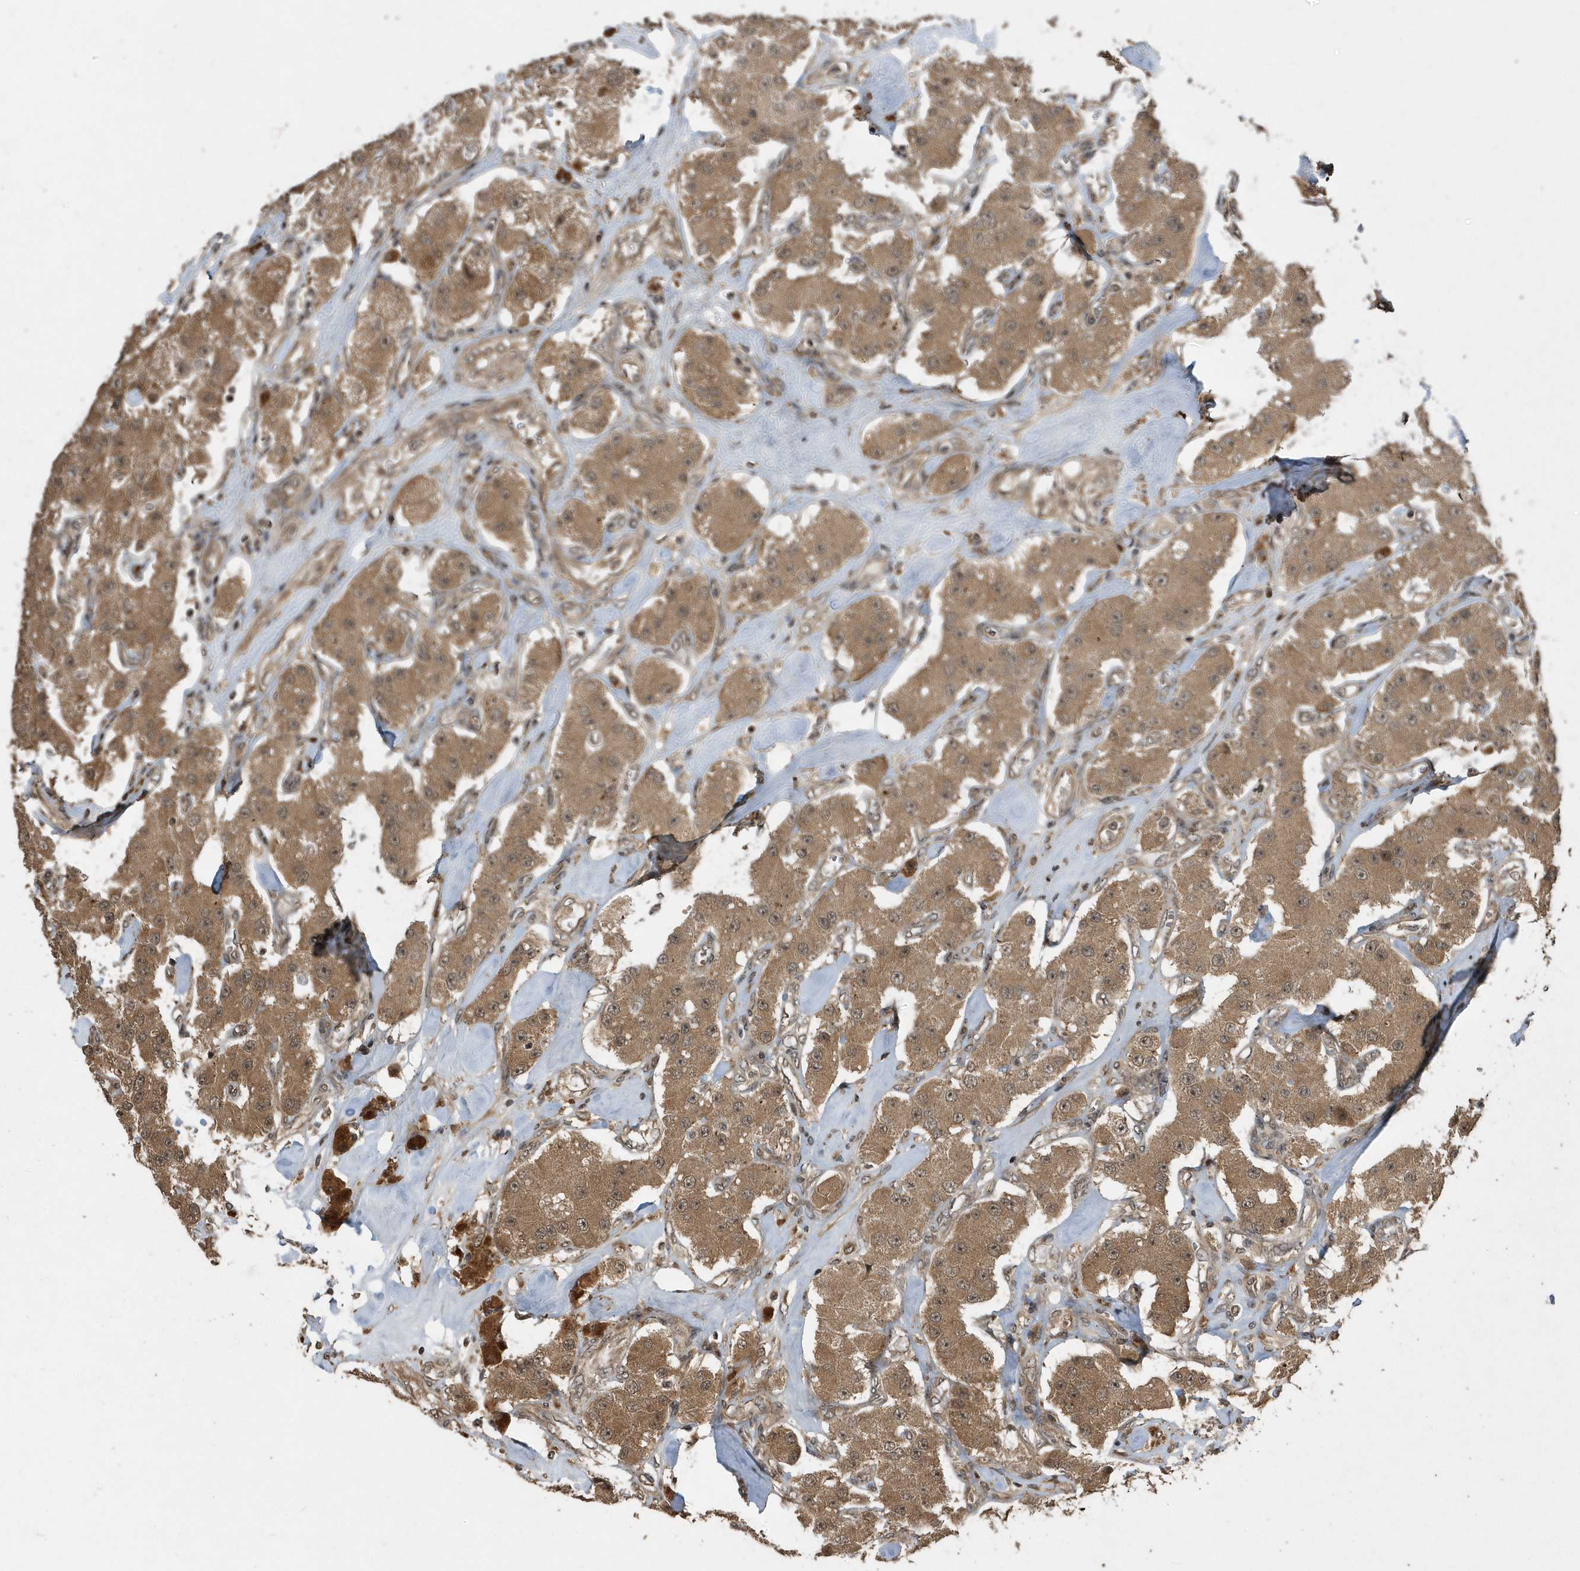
{"staining": {"intensity": "moderate", "quantity": ">75%", "location": "cytoplasmic/membranous"}, "tissue": "carcinoid", "cell_type": "Tumor cells", "image_type": "cancer", "snomed": [{"axis": "morphology", "description": "Carcinoid, malignant, NOS"}, {"axis": "topography", "description": "Pancreas"}], "caption": "Protein staining exhibits moderate cytoplasmic/membranous expression in approximately >75% of tumor cells in malignant carcinoid.", "gene": "WASHC5", "patient": {"sex": "male", "age": 41}}